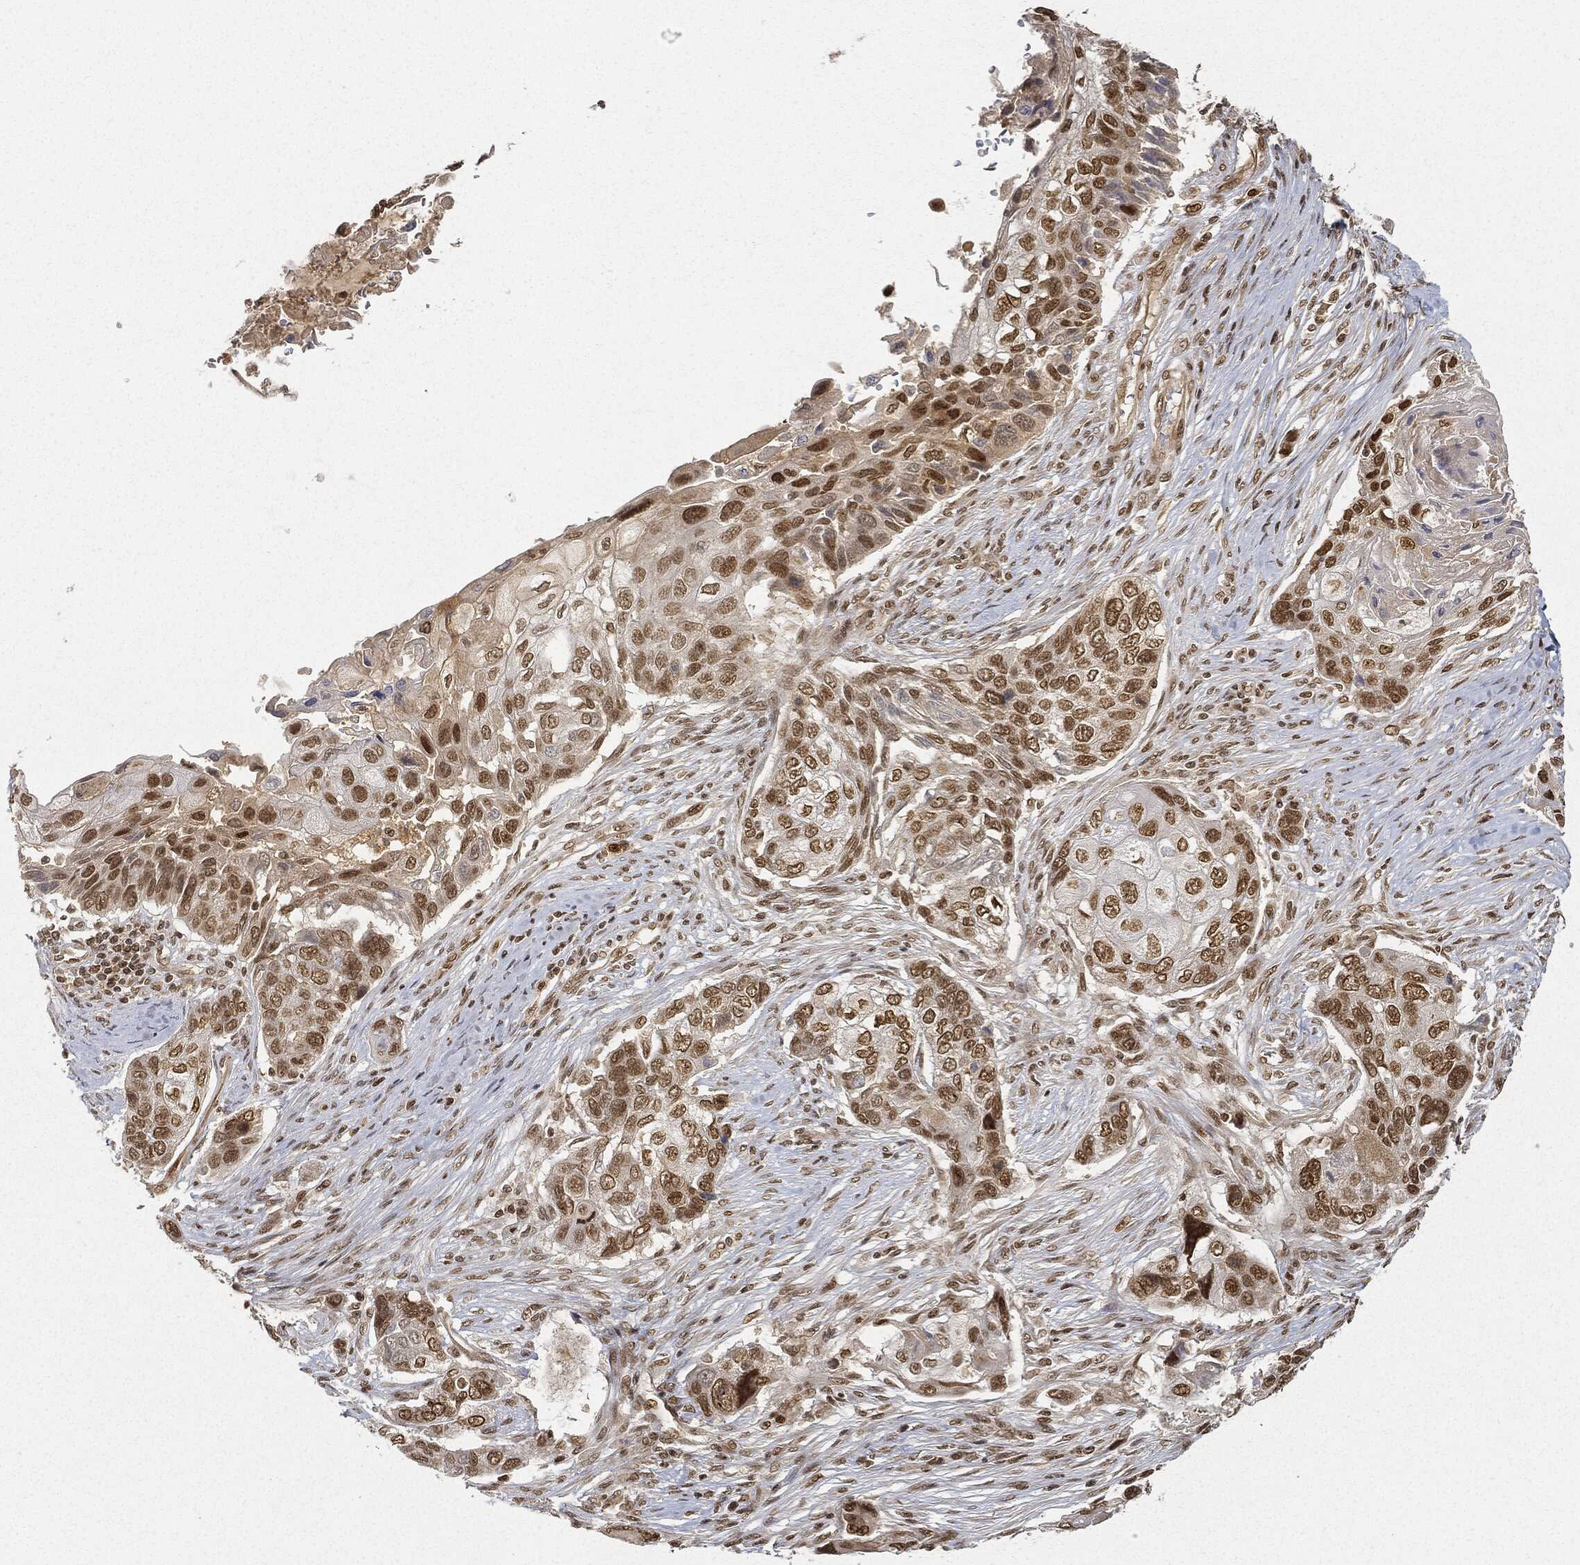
{"staining": {"intensity": "moderate", "quantity": ">75%", "location": "nuclear"}, "tissue": "lung cancer", "cell_type": "Tumor cells", "image_type": "cancer", "snomed": [{"axis": "morphology", "description": "Normal tissue, NOS"}, {"axis": "morphology", "description": "Squamous cell carcinoma, NOS"}, {"axis": "topography", "description": "Bronchus"}, {"axis": "topography", "description": "Lung"}], "caption": "Protein expression analysis of lung squamous cell carcinoma exhibits moderate nuclear positivity in approximately >75% of tumor cells. The staining was performed using DAB (3,3'-diaminobenzidine) to visualize the protein expression in brown, while the nuclei were stained in blue with hematoxylin (Magnification: 20x).", "gene": "CIB1", "patient": {"sex": "male", "age": 69}}